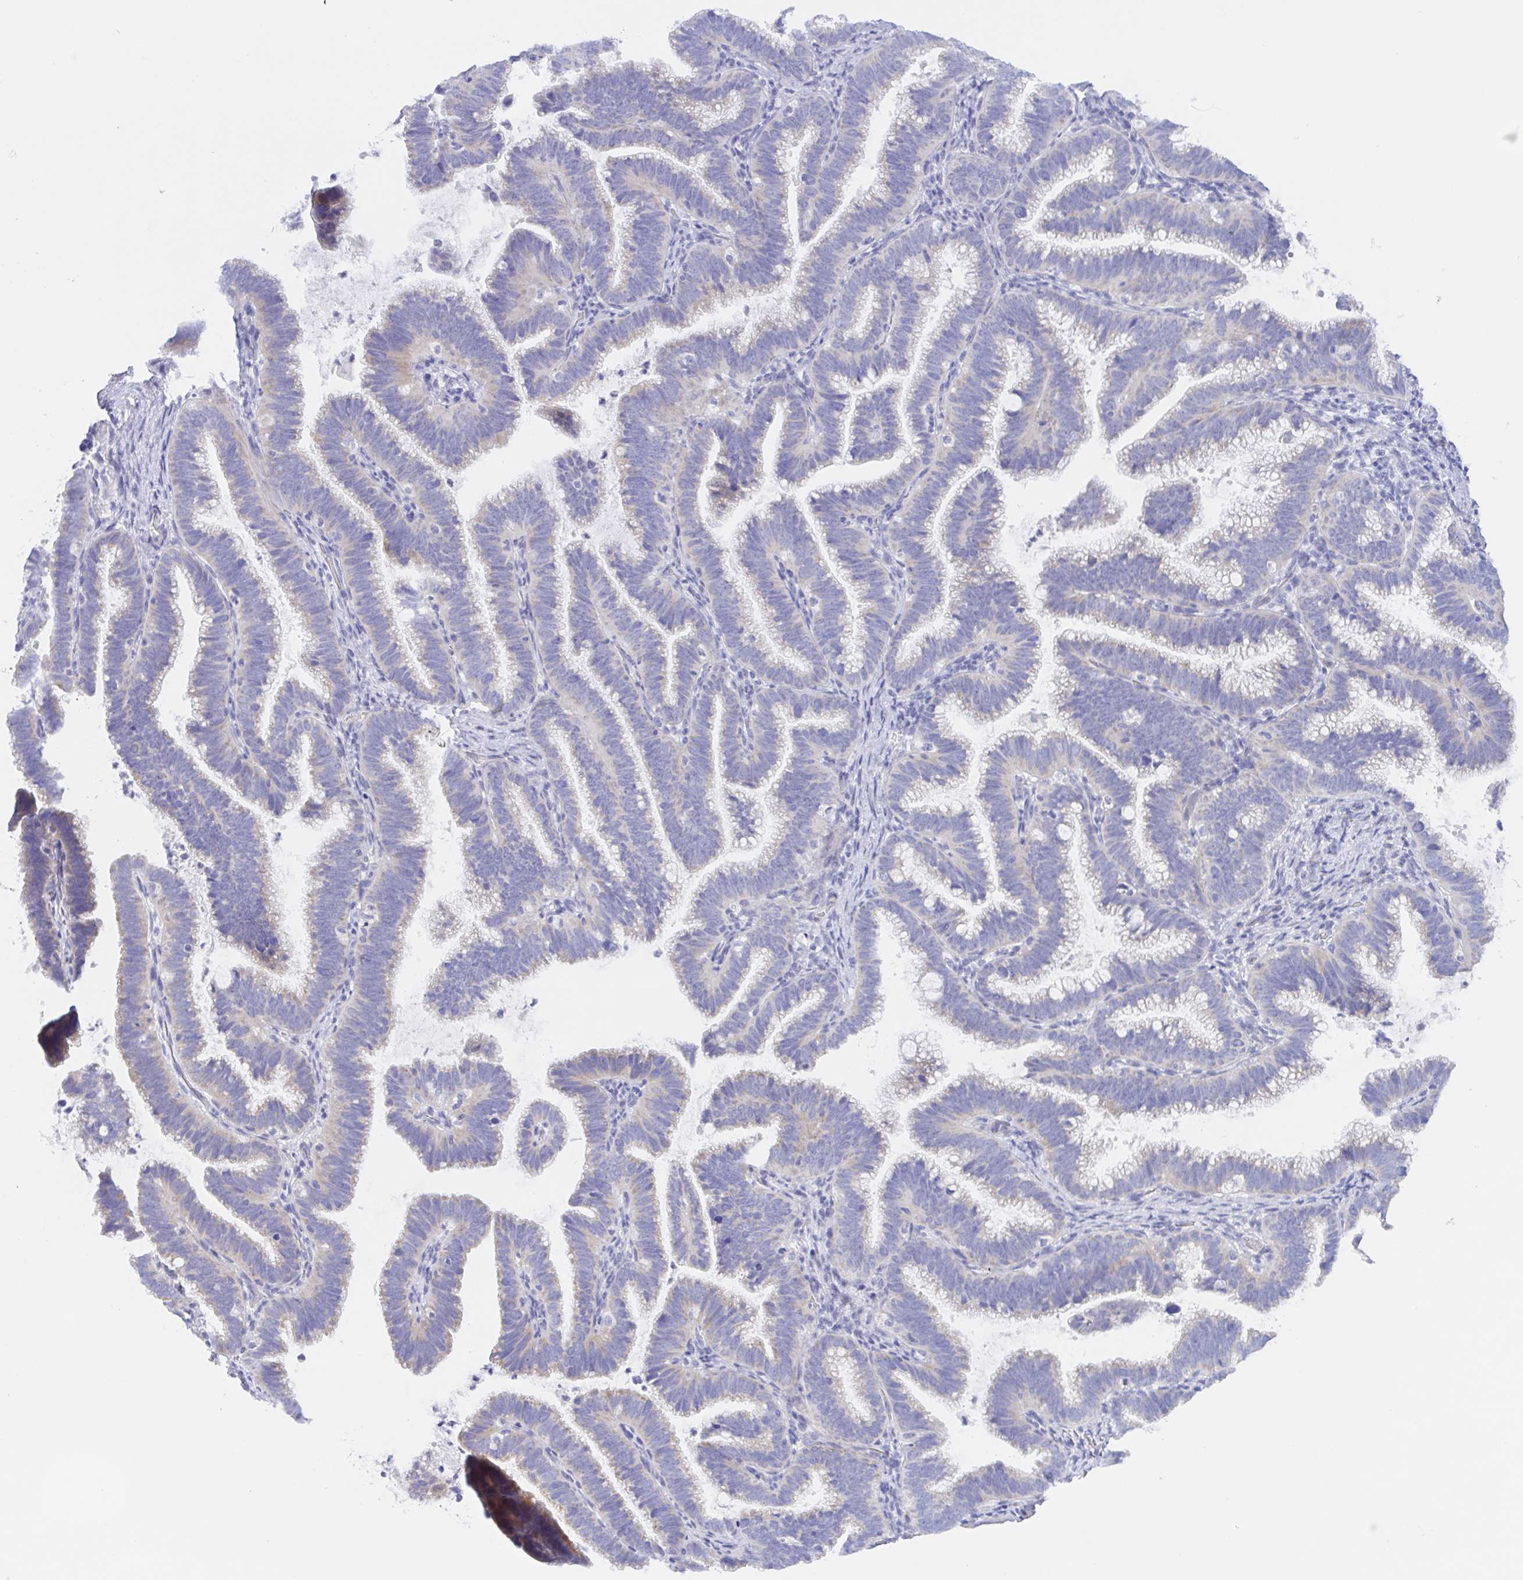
{"staining": {"intensity": "negative", "quantity": "none", "location": "none"}, "tissue": "cervical cancer", "cell_type": "Tumor cells", "image_type": "cancer", "snomed": [{"axis": "morphology", "description": "Adenocarcinoma, NOS"}, {"axis": "topography", "description": "Cervix"}], "caption": "Tumor cells are negative for protein expression in human cervical cancer (adenocarcinoma).", "gene": "MUCL3", "patient": {"sex": "female", "age": 61}}